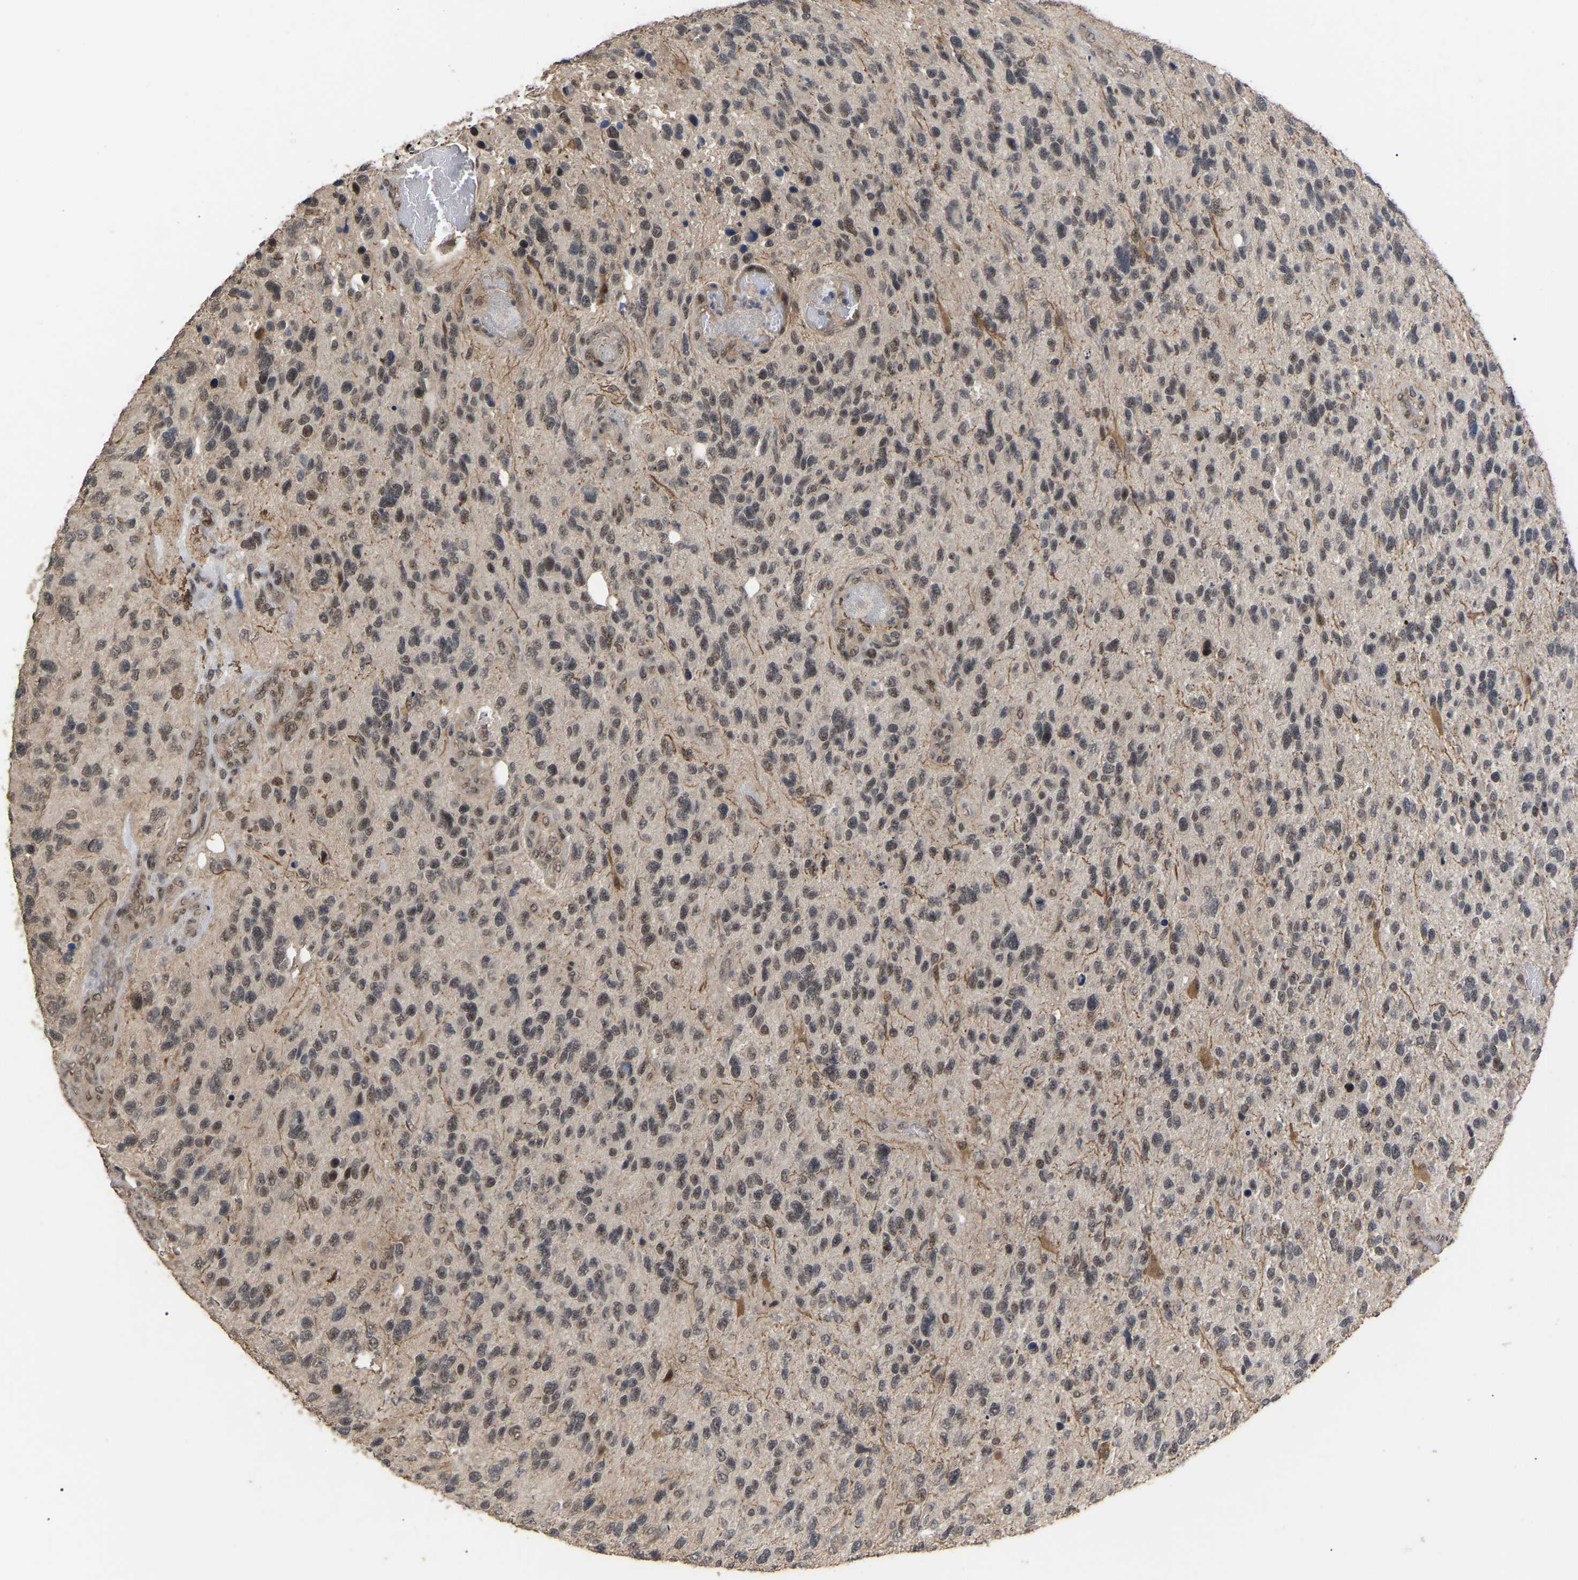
{"staining": {"intensity": "weak", "quantity": ">75%", "location": "nuclear"}, "tissue": "glioma", "cell_type": "Tumor cells", "image_type": "cancer", "snomed": [{"axis": "morphology", "description": "Glioma, malignant, High grade"}, {"axis": "topography", "description": "Brain"}], "caption": "Immunohistochemical staining of human glioma shows weak nuclear protein expression in about >75% of tumor cells.", "gene": "JAZF1", "patient": {"sex": "female", "age": 58}}